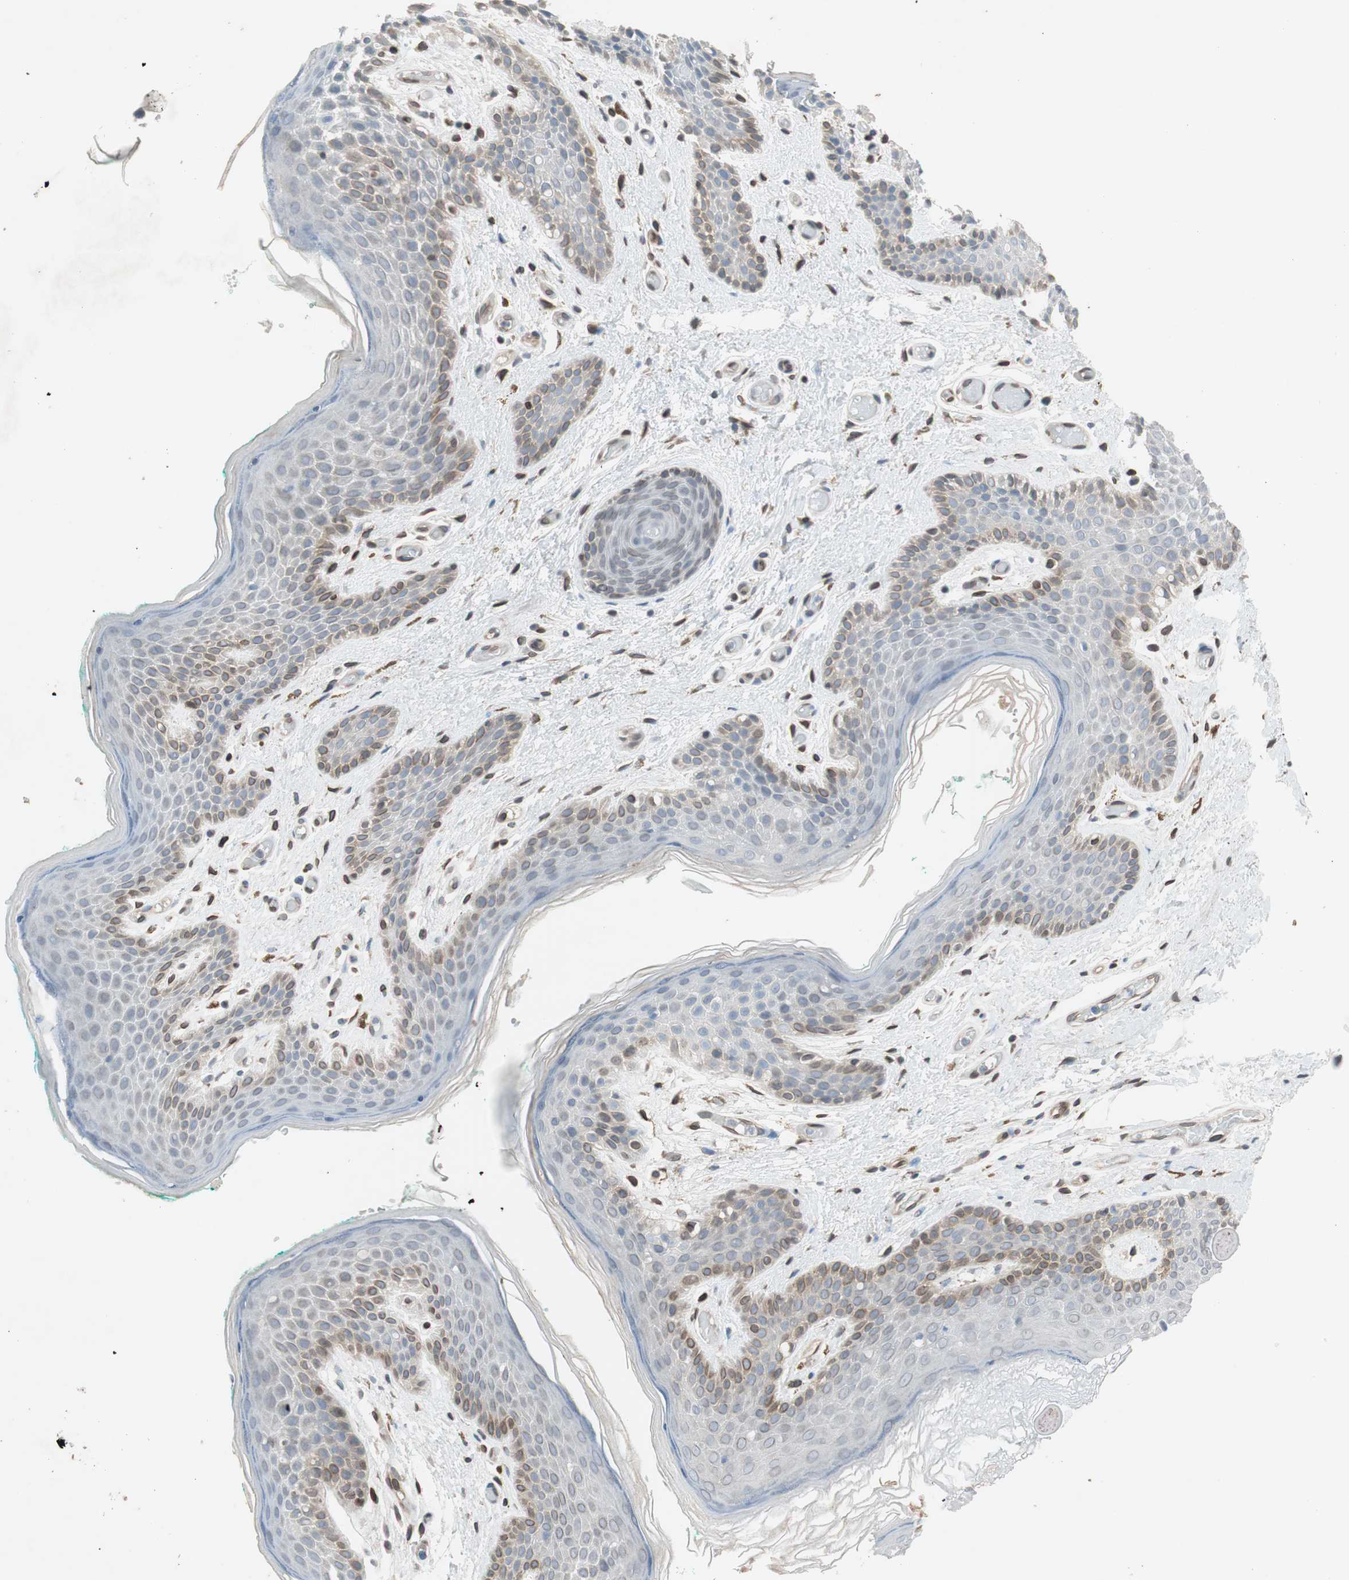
{"staining": {"intensity": "weak", "quantity": "<25%", "location": "cytoplasmic/membranous,nuclear"}, "tissue": "skin", "cell_type": "Epidermal cells", "image_type": "normal", "snomed": [{"axis": "morphology", "description": "Normal tissue, NOS"}, {"axis": "topography", "description": "Anal"}], "caption": "An image of skin stained for a protein exhibits no brown staining in epidermal cells. The staining is performed using DAB (3,3'-diaminobenzidine) brown chromogen with nuclei counter-stained in using hematoxylin.", "gene": "ARNT2", "patient": {"sex": "male", "age": 74}}